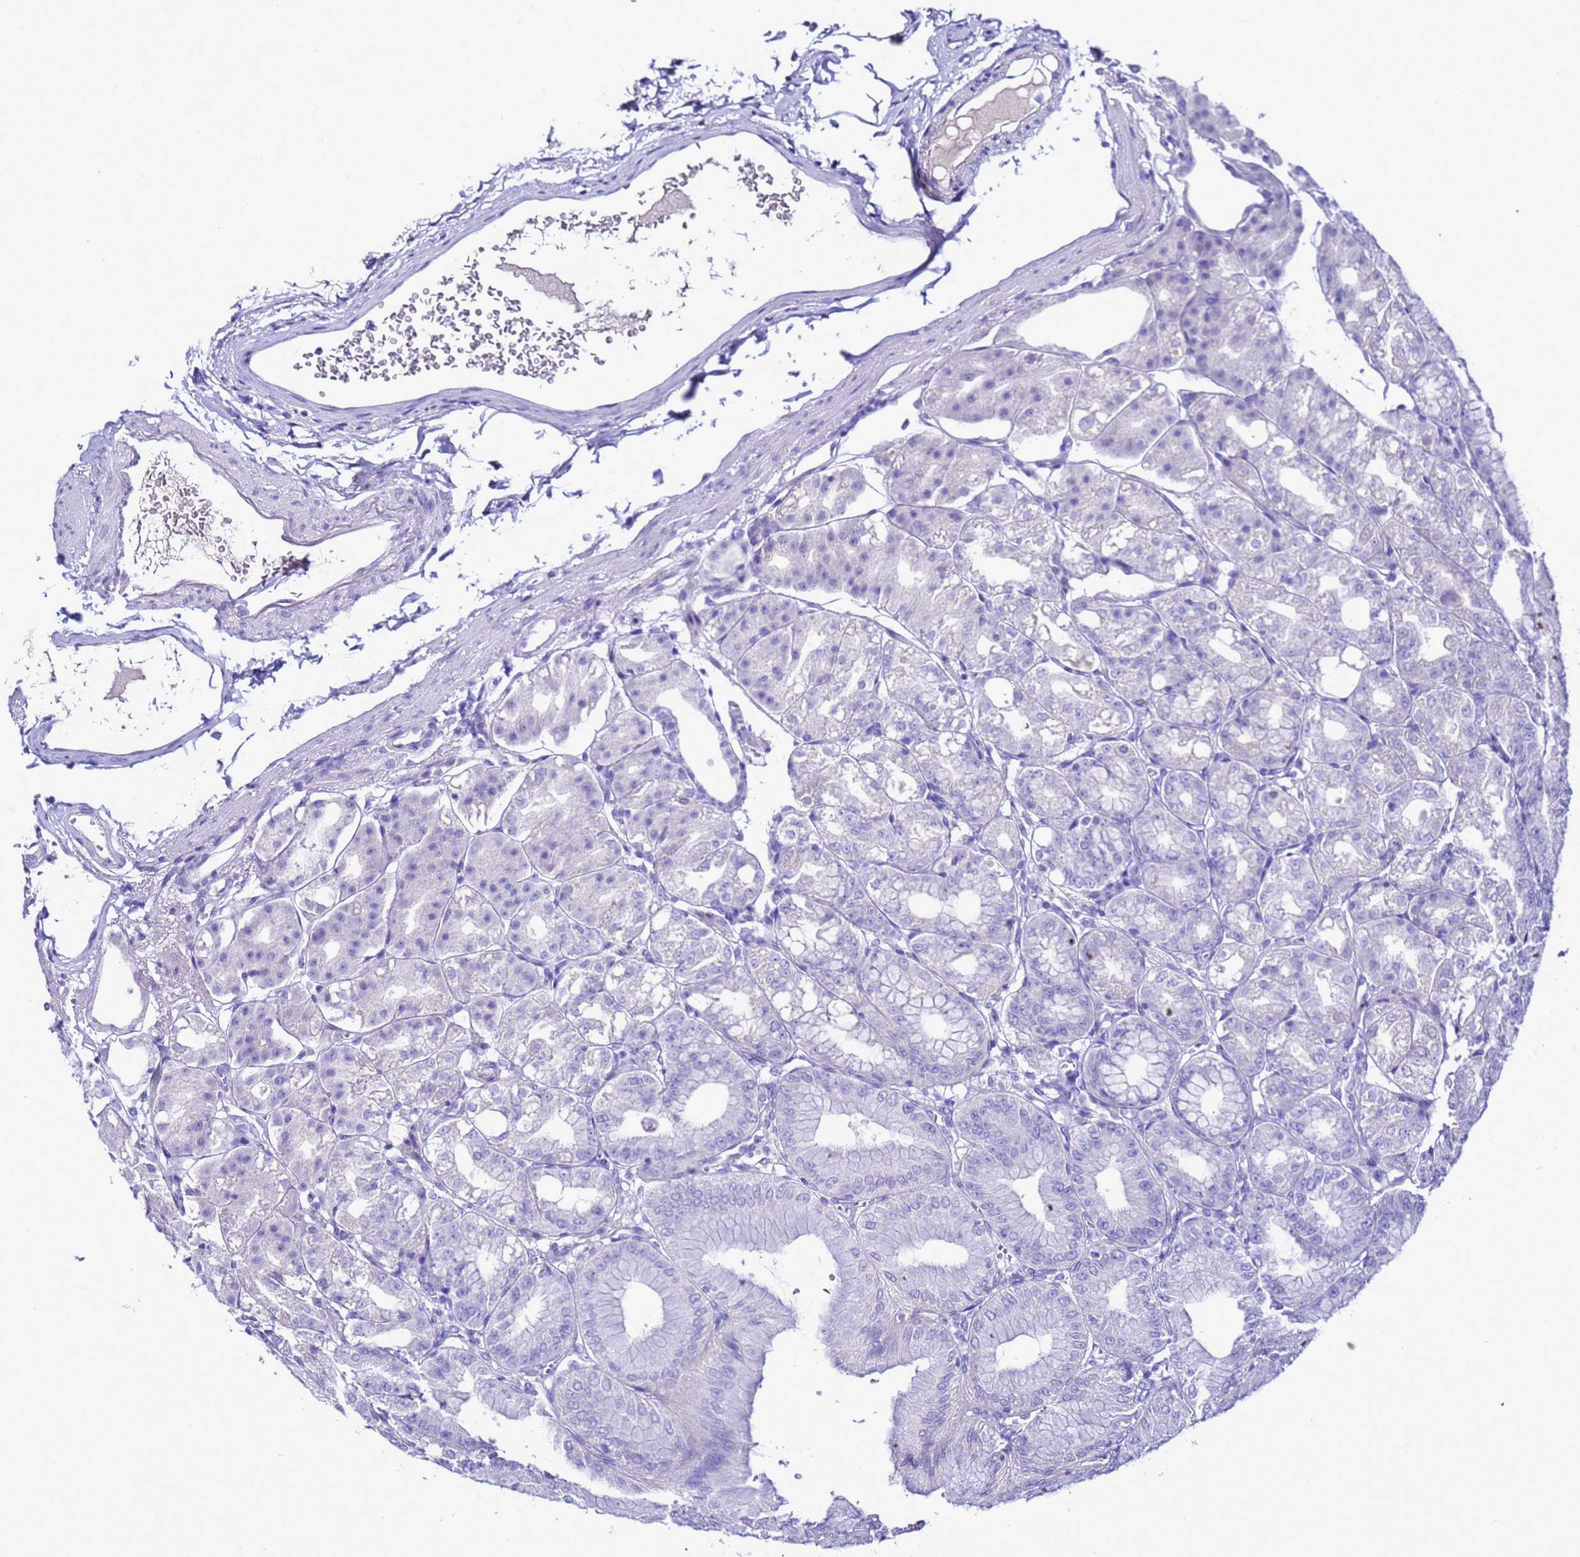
{"staining": {"intensity": "negative", "quantity": "none", "location": "none"}, "tissue": "stomach", "cell_type": "Glandular cells", "image_type": "normal", "snomed": [{"axis": "morphology", "description": "Normal tissue, NOS"}, {"axis": "topography", "description": "Stomach, lower"}], "caption": "This micrograph is of unremarkable stomach stained with immunohistochemistry to label a protein in brown with the nuclei are counter-stained blue. There is no staining in glandular cells.", "gene": "BEST2", "patient": {"sex": "male", "age": 71}}